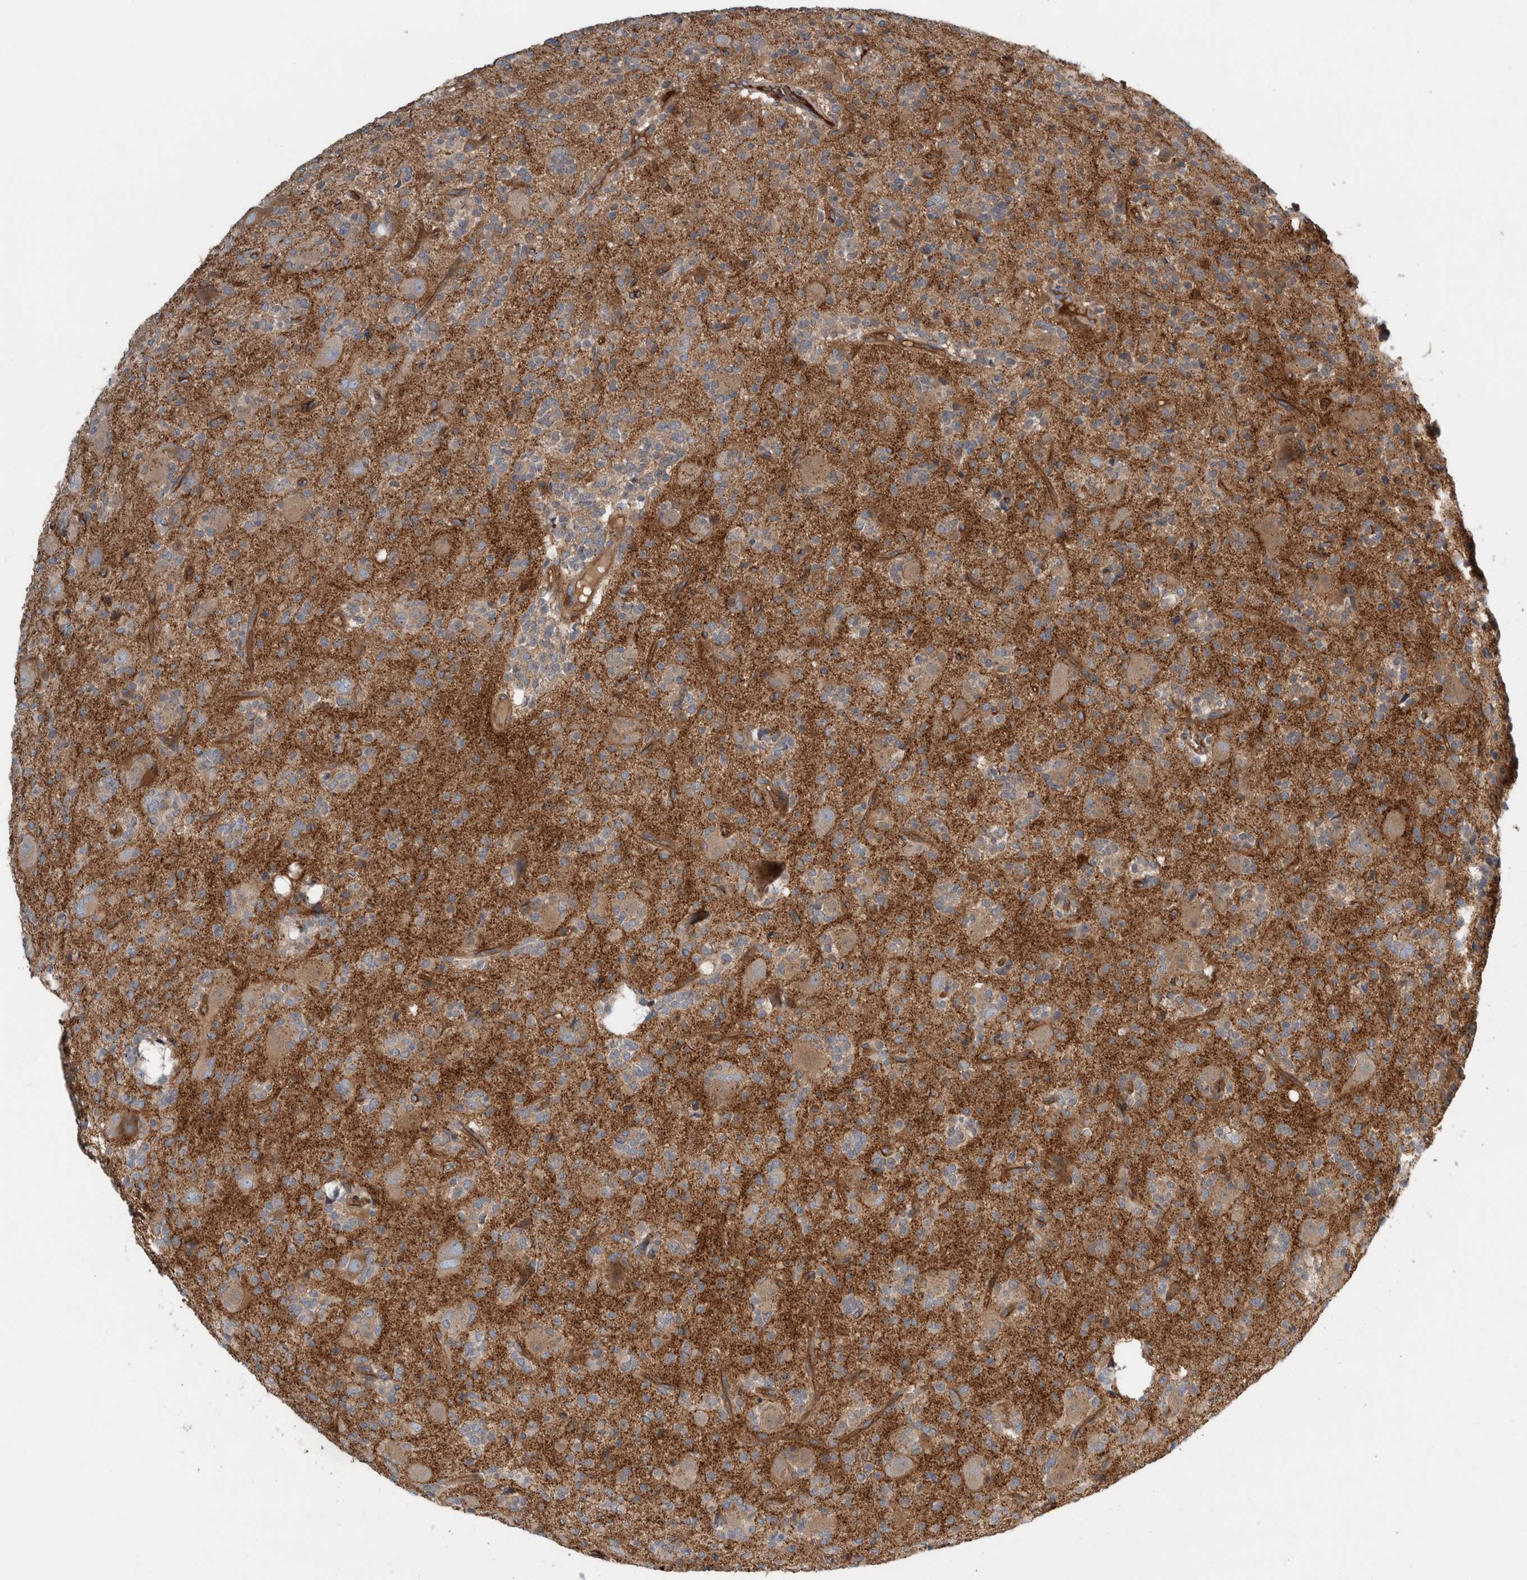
{"staining": {"intensity": "moderate", "quantity": ">75%", "location": "cytoplasmic/membranous"}, "tissue": "glioma", "cell_type": "Tumor cells", "image_type": "cancer", "snomed": [{"axis": "morphology", "description": "Glioma, malignant, High grade"}, {"axis": "topography", "description": "Brain"}], "caption": "Tumor cells display moderate cytoplasmic/membranous expression in approximately >75% of cells in malignant high-grade glioma. (Stains: DAB in brown, nuclei in blue, Microscopy: brightfield microscopy at high magnification).", "gene": "GLT8D2", "patient": {"sex": "male", "age": 34}}